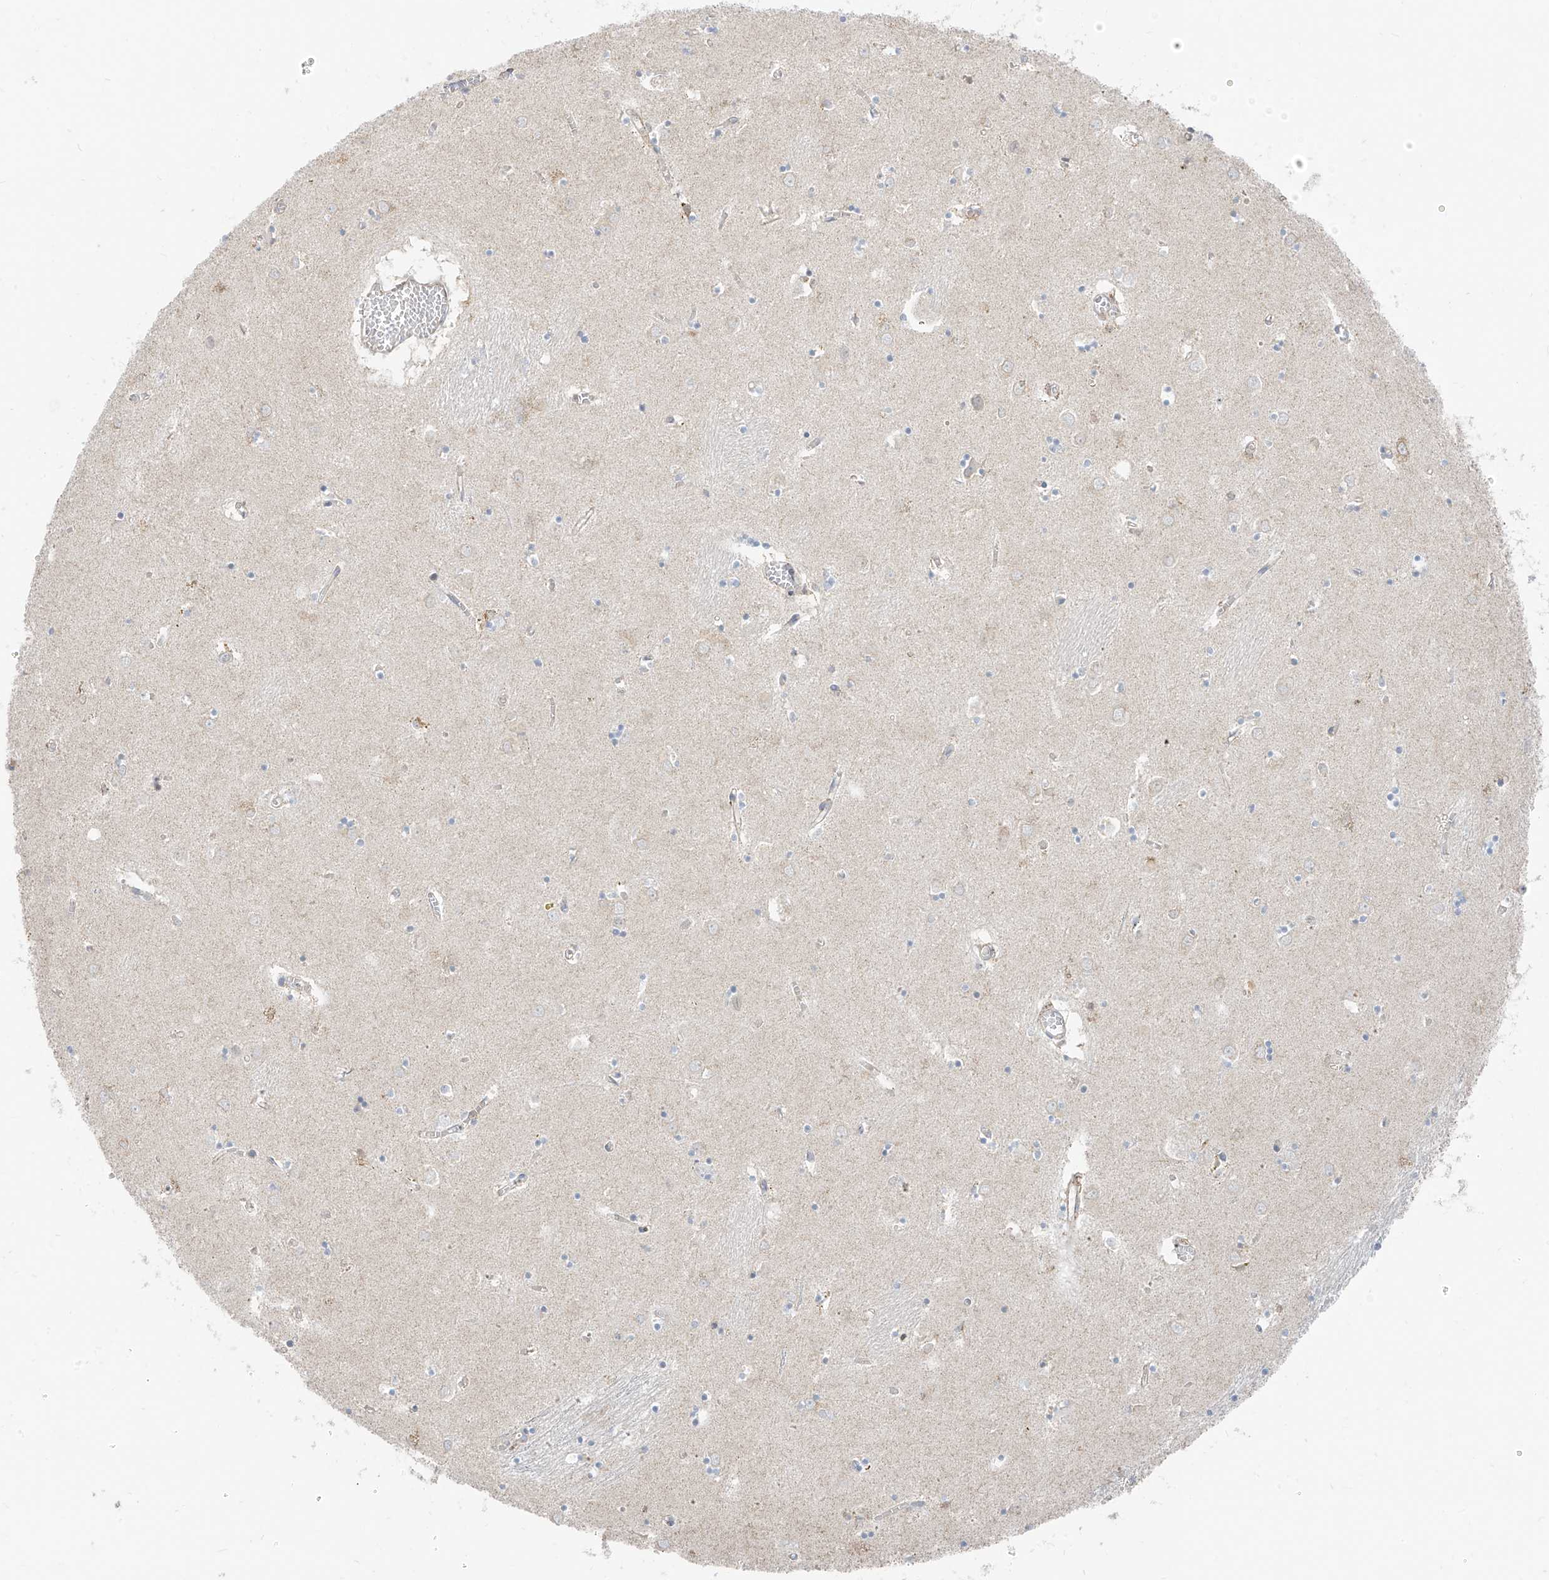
{"staining": {"intensity": "negative", "quantity": "none", "location": "none"}, "tissue": "caudate", "cell_type": "Glial cells", "image_type": "normal", "snomed": [{"axis": "morphology", "description": "Normal tissue, NOS"}, {"axis": "topography", "description": "Lateral ventricle wall"}], "caption": "DAB (3,3'-diaminobenzidine) immunohistochemical staining of benign human caudate exhibits no significant expression in glial cells. The staining is performed using DAB brown chromogen with nuclei counter-stained in using hematoxylin.", "gene": "ETHE1", "patient": {"sex": "male", "age": 70}}